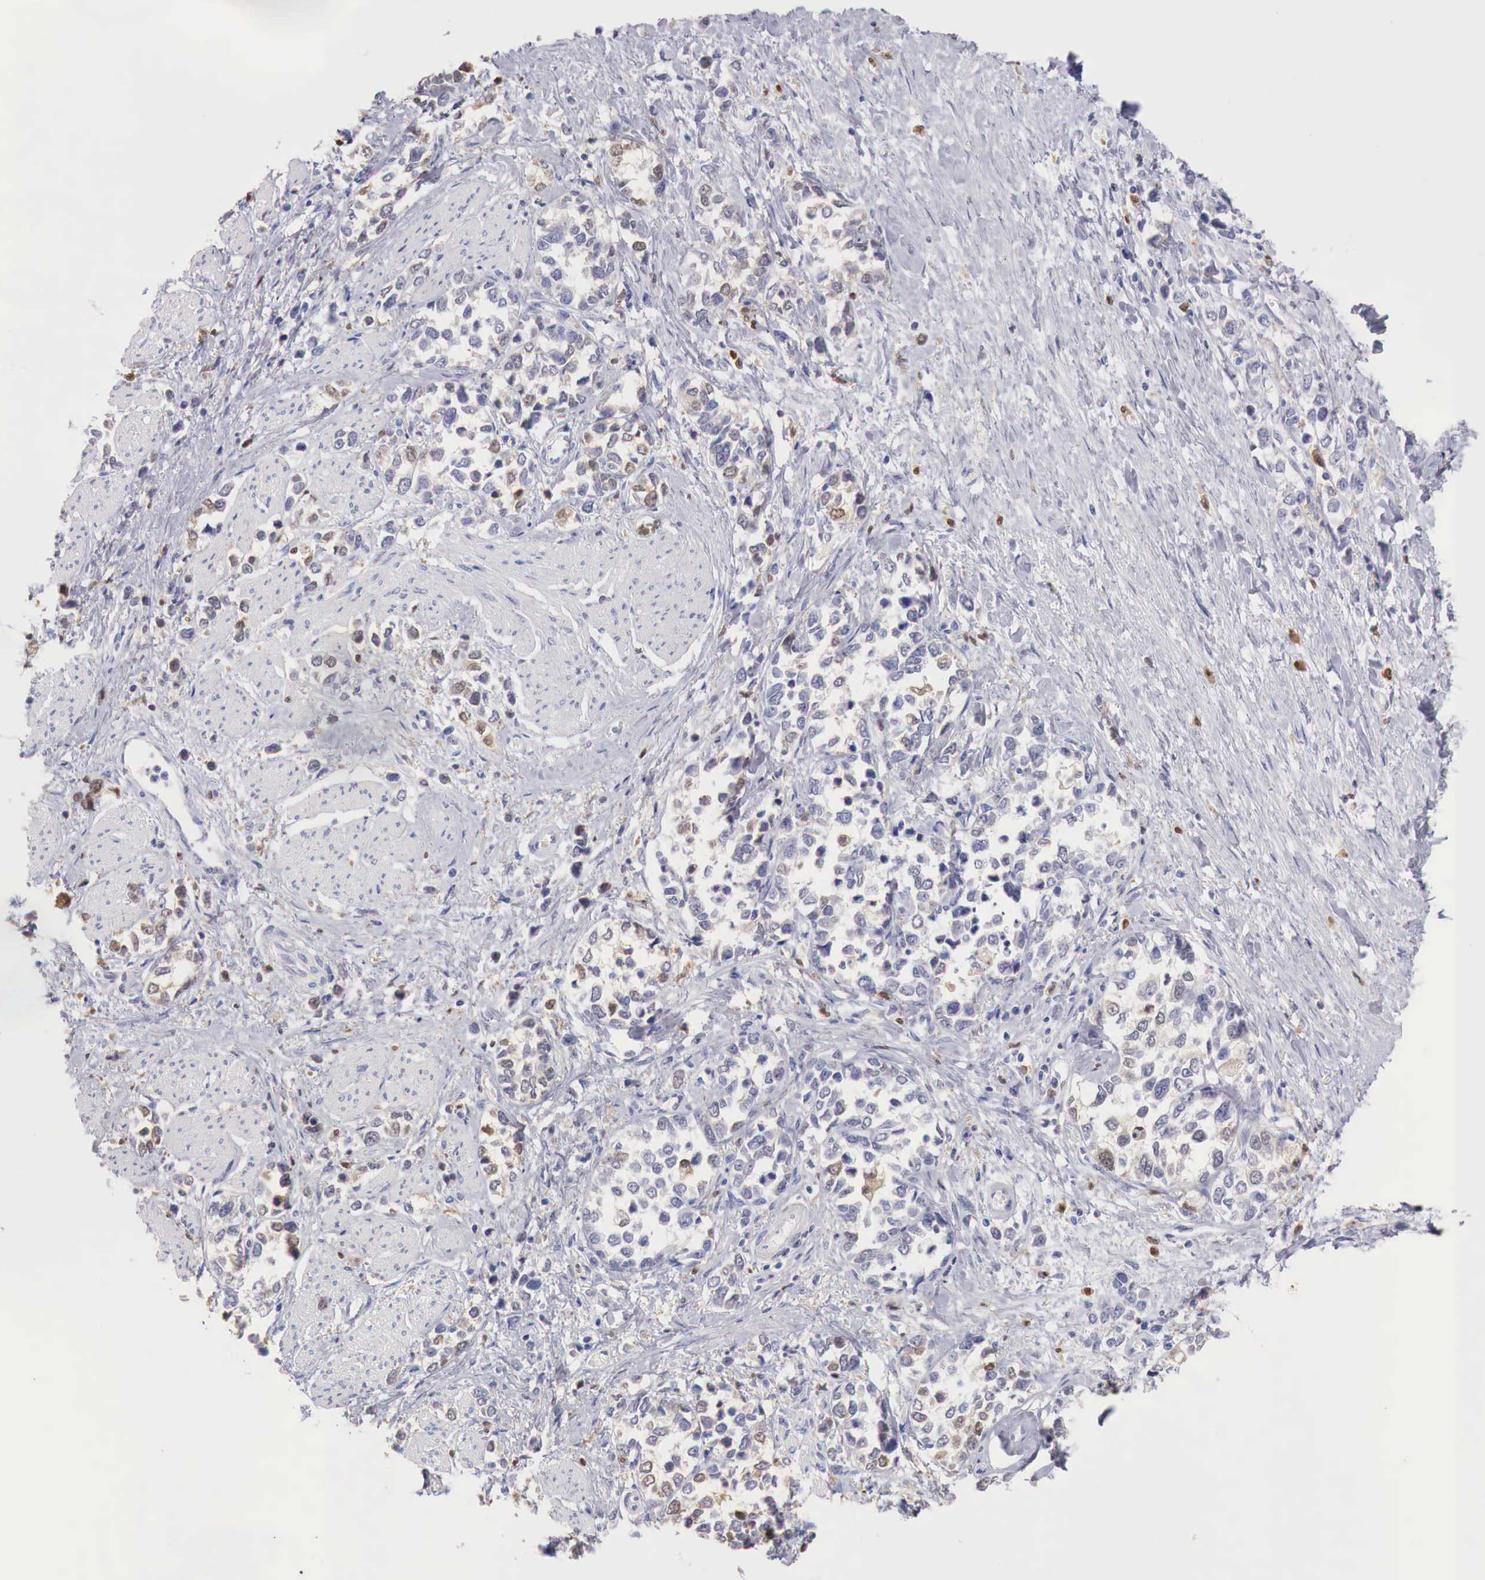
{"staining": {"intensity": "negative", "quantity": "none", "location": "none"}, "tissue": "stomach cancer", "cell_type": "Tumor cells", "image_type": "cancer", "snomed": [{"axis": "morphology", "description": "Adenocarcinoma, NOS"}, {"axis": "topography", "description": "Stomach, upper"}], "caption": "Immunohistochemistry (IHC) image of stomach cancer stained for a protein (brown), which shows no expression in tumor cells. (Stains: DAB immunohistochemistry (IHC) with hematoxylin counter stain, Microscopy: brightfield microscopy at high magnification).", "gene": "RENBP", "patient": {"sex": "male", "age": 76}}